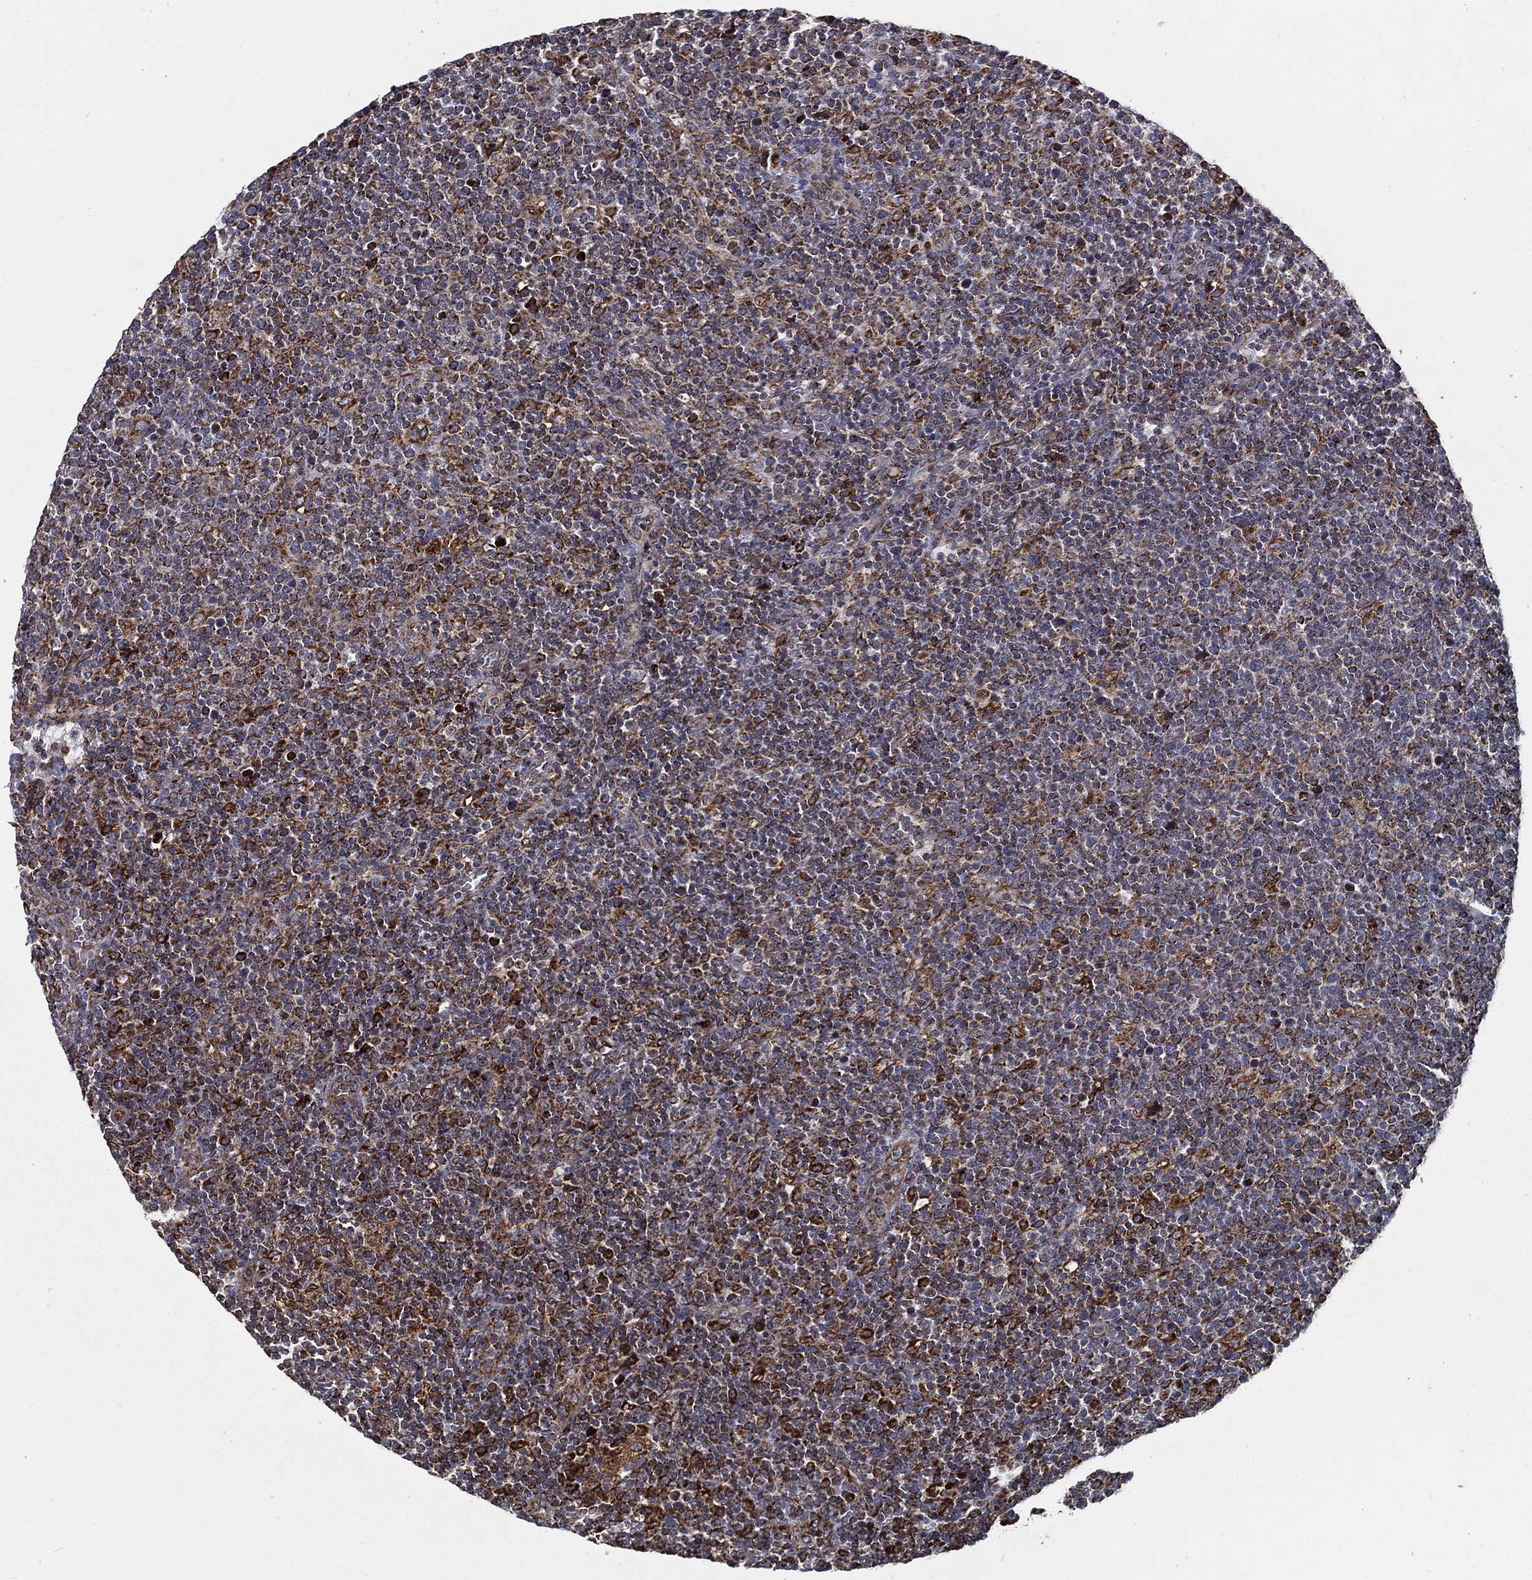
{"staining": {"intensity": "moderate", "quantity": "25%-75%", "location": "cytoplasmic/membranous"}, "tissue": "lymphoma", "cell_type": "Tumor cells", "image_type": "cancer", "snomed": [{"axis": "morphology", "description": "Malignant lymphoma, non-Hodgkin's type, High grade"}, {"axis": "topography", "description": "Lymph node"}], "caption": "A micrograph of human lymphoma stained for a protein exhibits moderate cytoplasmic/membranous brown staining in tumor cells.", "gene": "MT-CYB", "patient": {"sex": "male", "age": 61}}